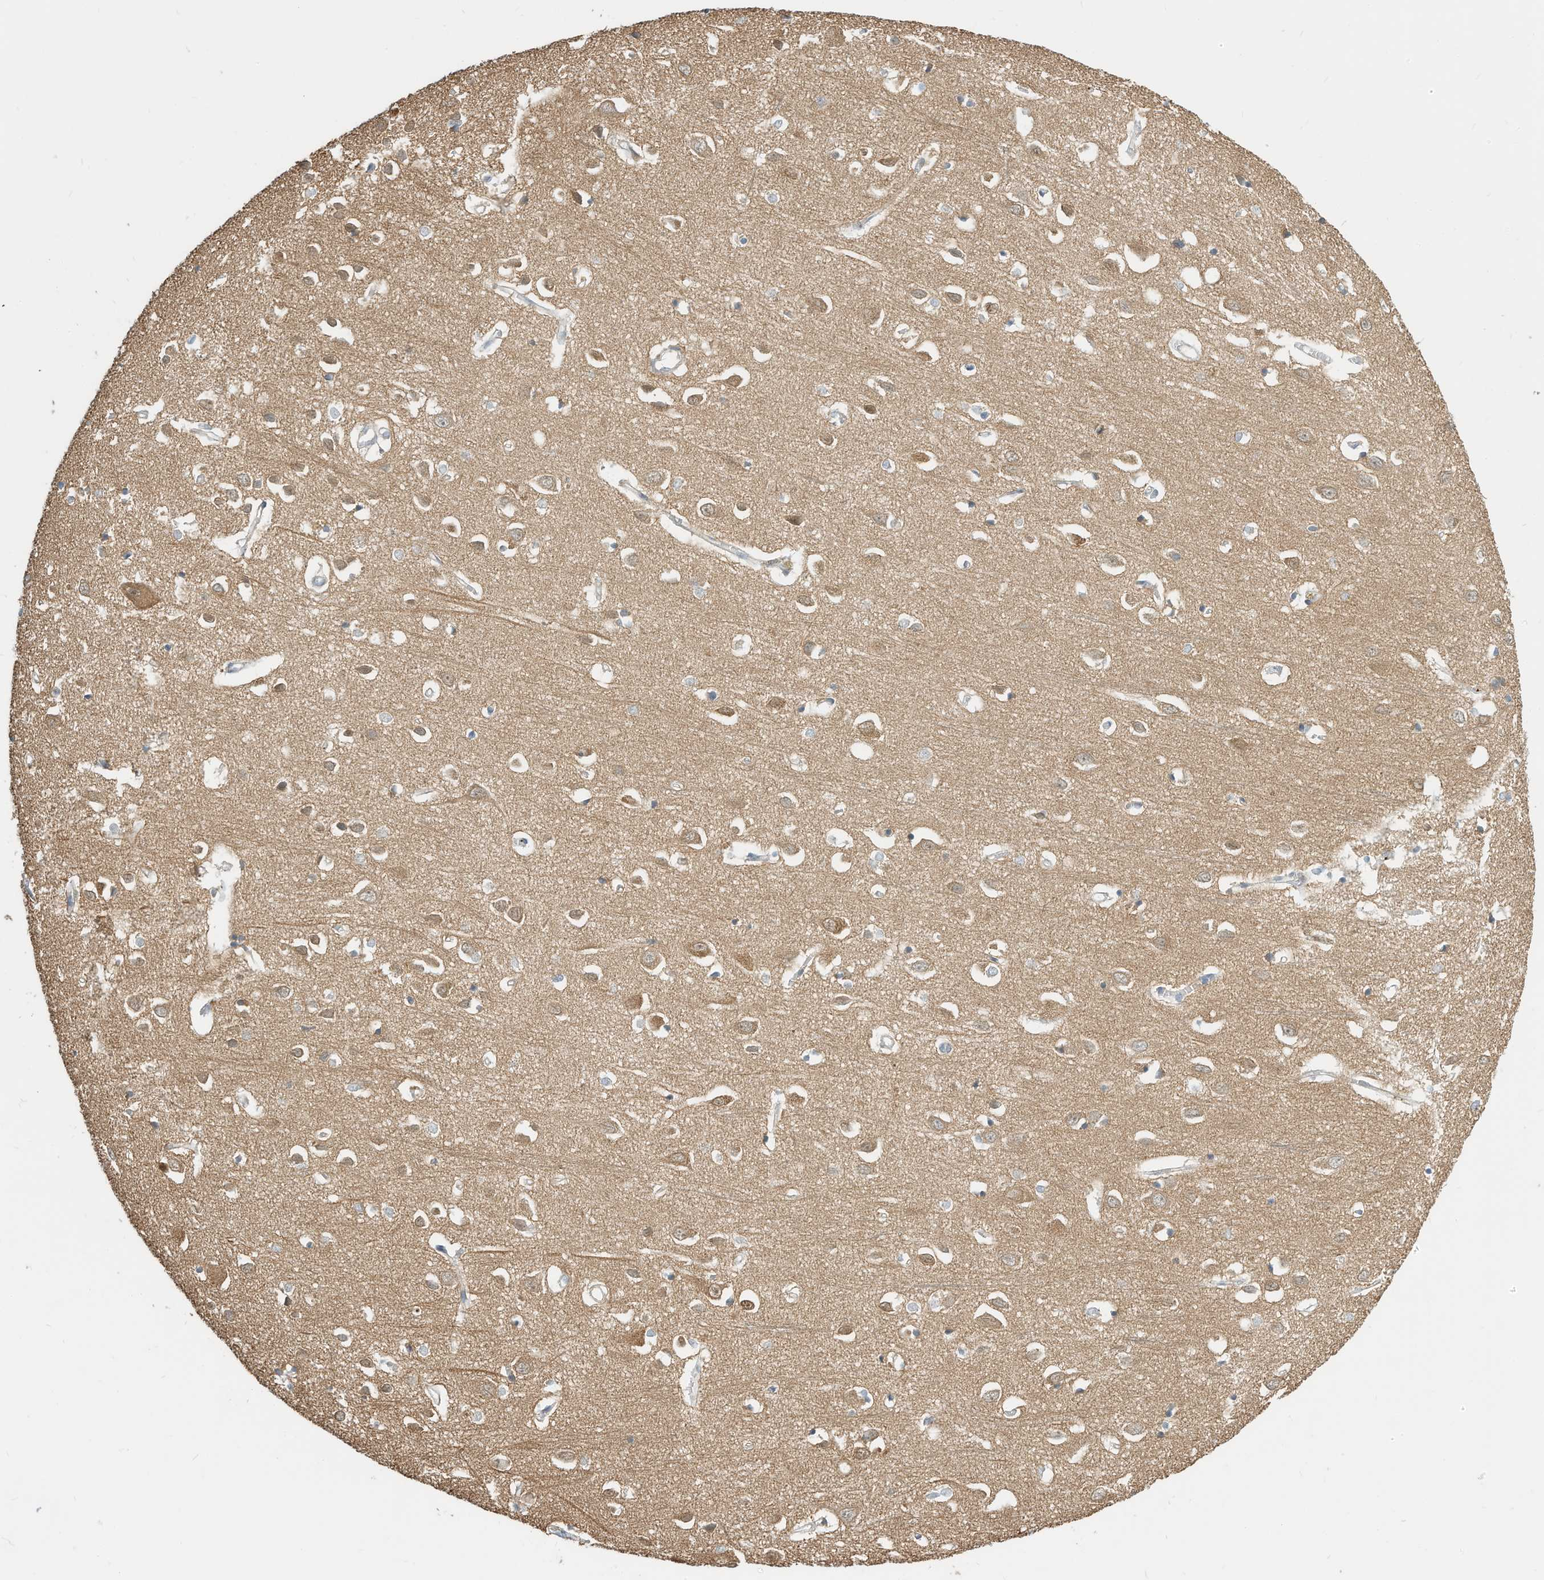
{"staining": {"intensity": "negative", "quantity": "none", "location": "none"}, "tissue": "cerebral cortex", "cell_type": "Endothelial cells", "image_type": "normal", "snomed": [{"axis": "morphology", "description": "Normal tissue, NOS"}, {"axis": "topography", "description": "Cerebral cortex"}], "caption": "The image shows no significant positivity in endothelial cells of cerebral cortex. The staining is performed using DAB (3,3'-diaminobenzidine) brown chromogen with nuclei counter-stained in using hematoxylin.", "gene": "OFD1", "patient": {"sex": "female", "age": 64}}